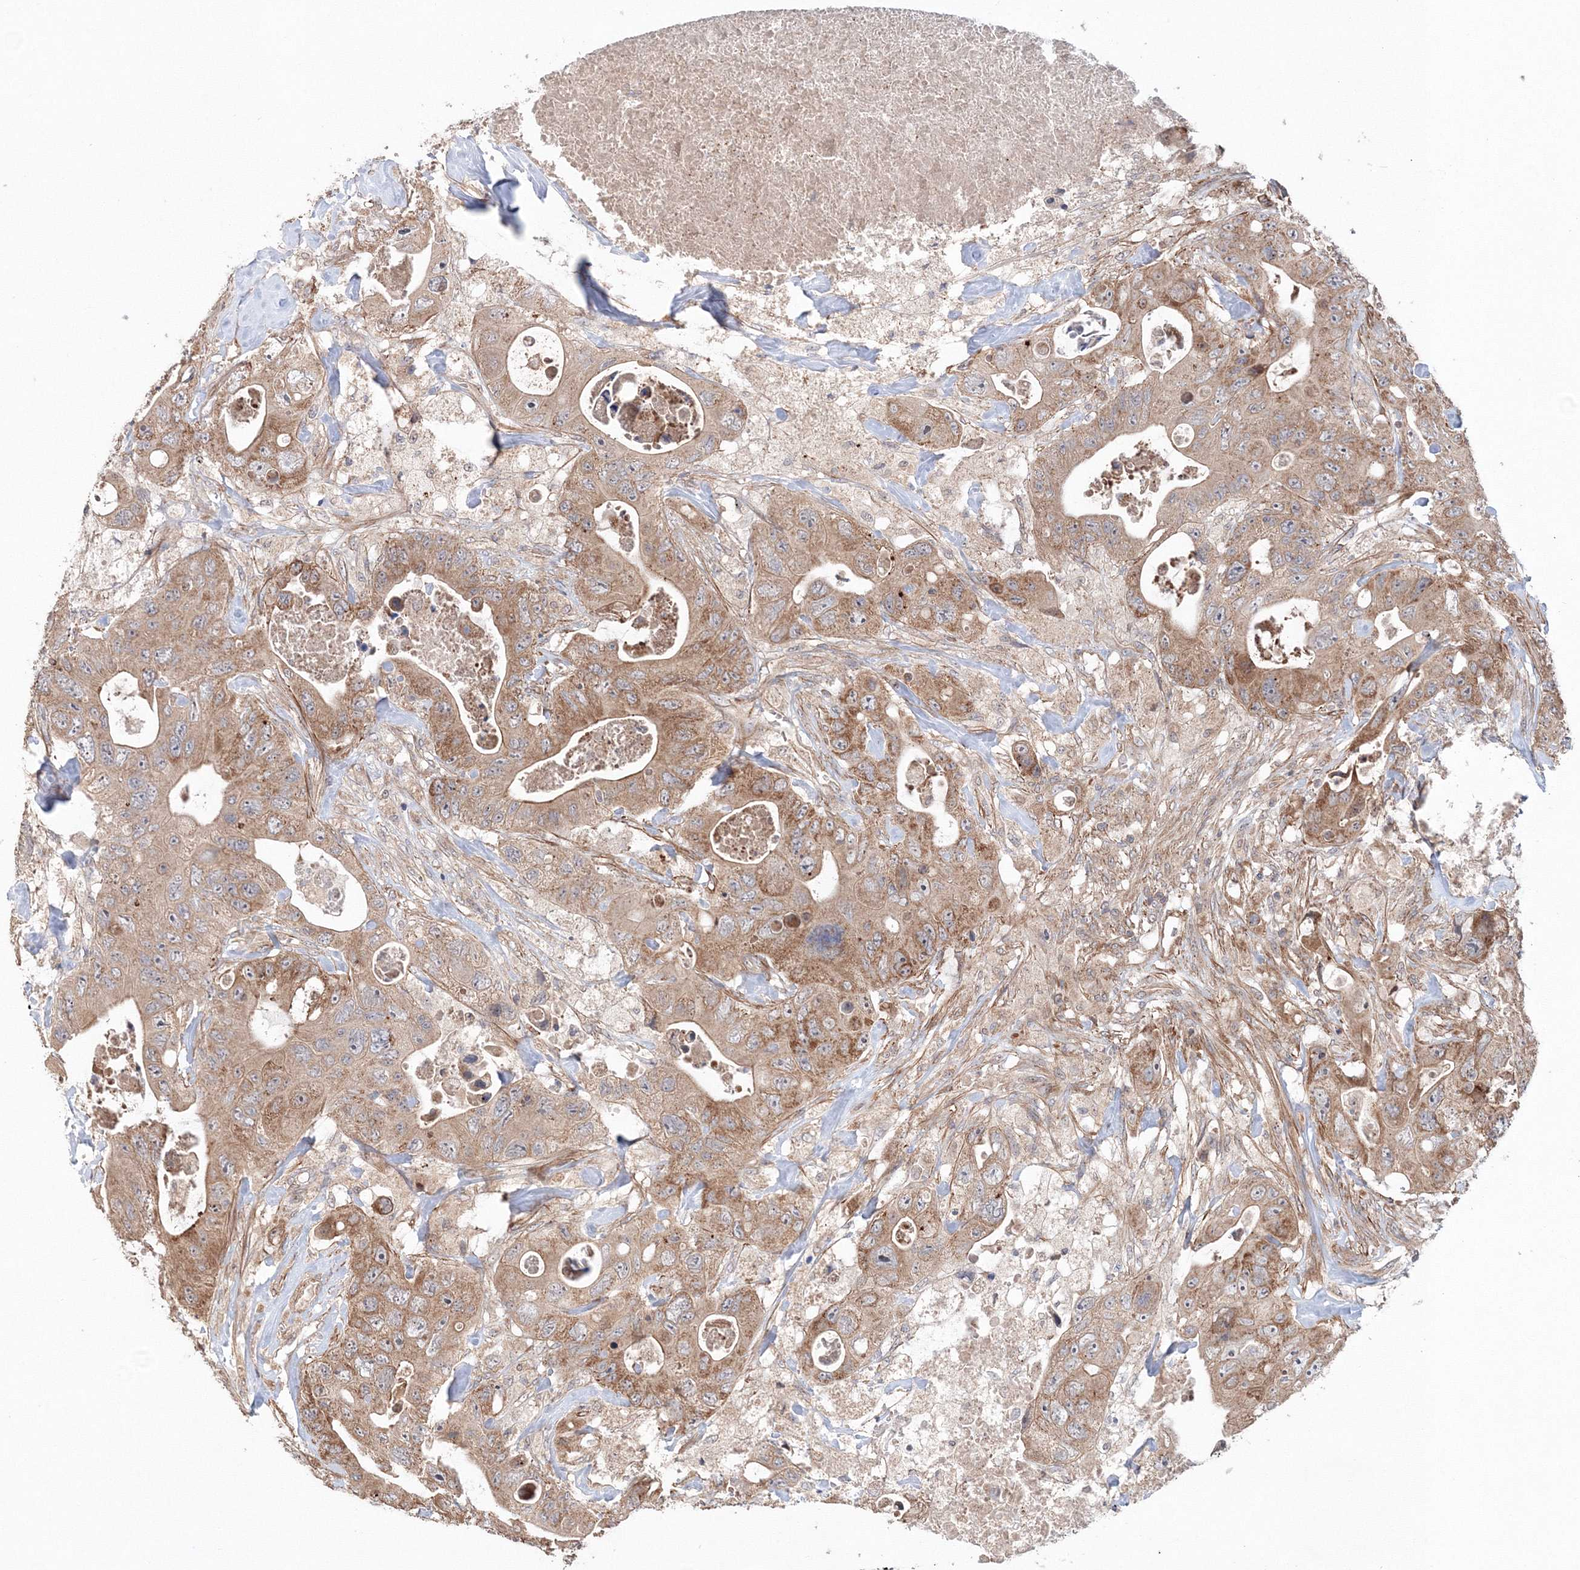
{"staining": {"intensity": "moderate", "quantity": ">75%", "location": "cytoplasmic/membranous"}, "tissue": "colorectal cancer", "cell_type": "Tumor cells", "image_type": "cancer", "snomed": [{"axis": "morphology", "description": "Adenocarcinoma, NOS"}, {"axis": "topography", "description": "Colon"}], "caption": "A brown stain shows moderate cytoplasmic/membranous expression of a protein in human colorectal cancer (adenocarcinoma) tumor cells.", "gene": "NOA1", "patient": {"sex": "female", "age": 46}}